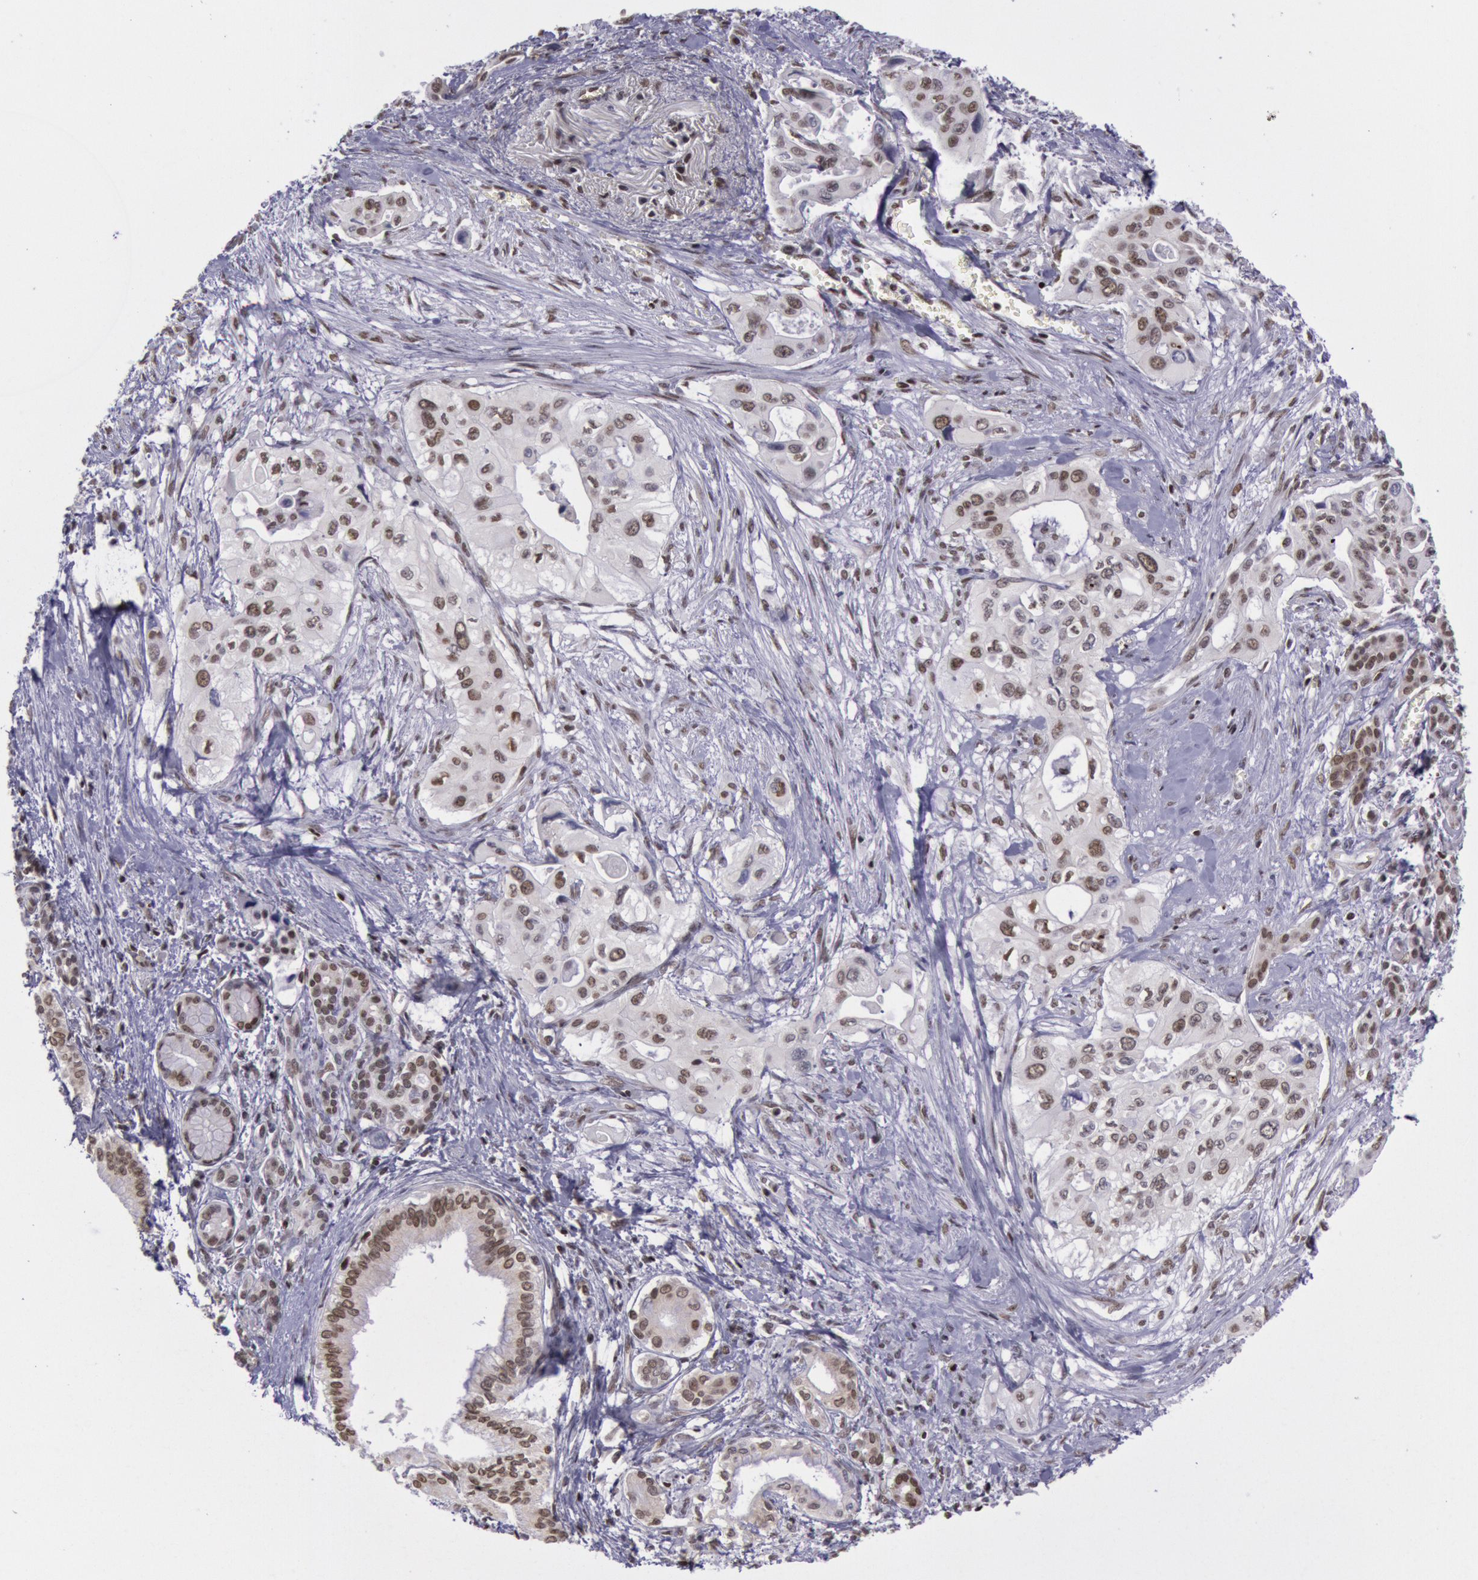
{"staining": {"intensity": "moderate", "quantity": ">75%", "location": "nuclear"}, "tissue": "pancreatic cancer", "cell_type": "Tumor cells", "image_type": "cancer", "snomed": [{"axis": "morphology", "description": "Adenocarcinoma, NOS"}, {"axis": "topography", "description": "Pancreas"}], "caption": "This image shows IHC staining of adenocarcinoma (pancreatic), with medium moderate nuclear staining in approximately >75% of tumor cells.", "gene": "NKAP", "patient": {"sex": "male", "age": 77}}